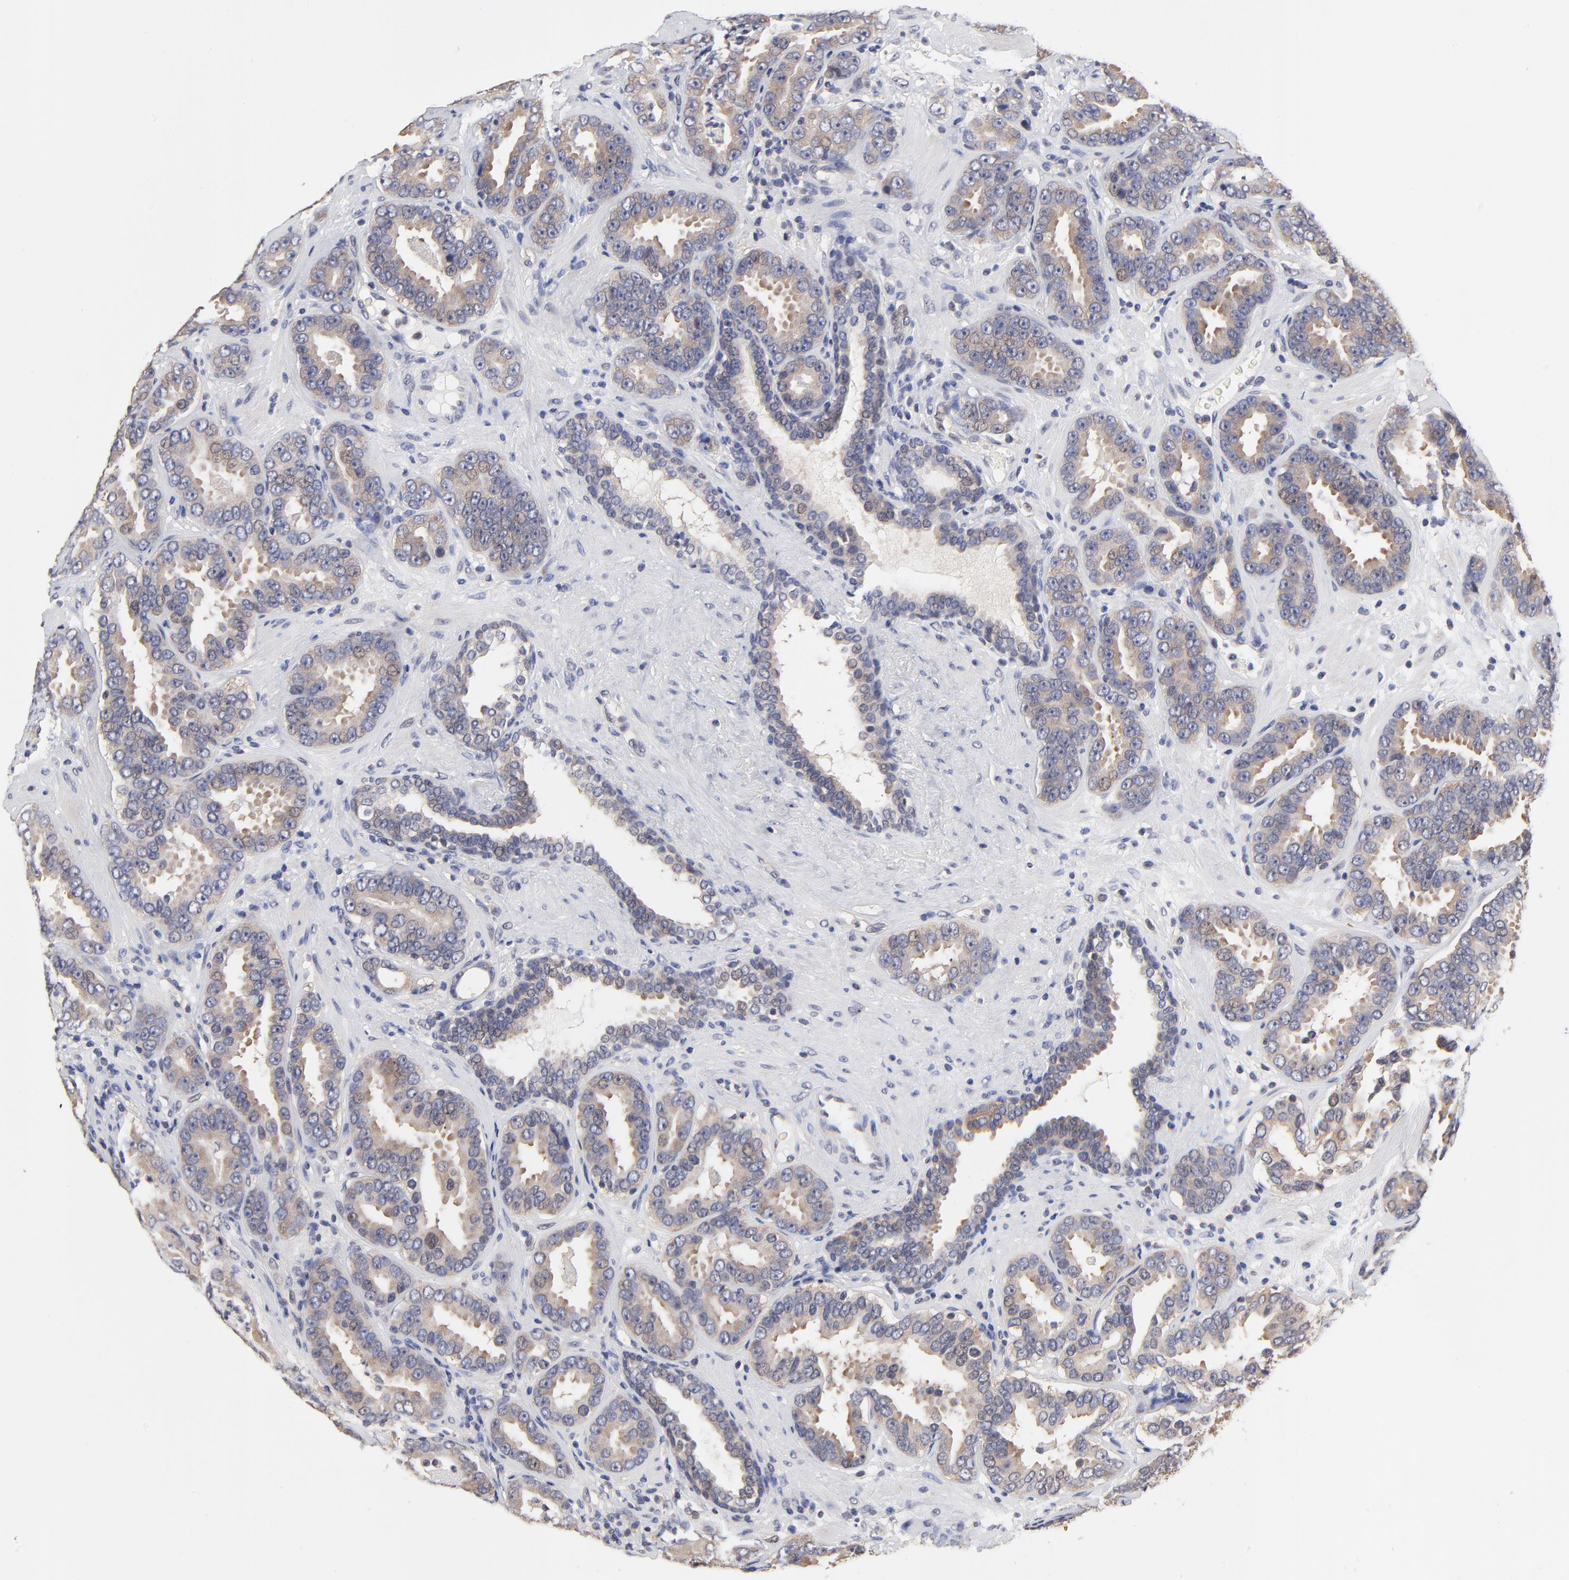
{"staining": {"intensity": "weak", "quantity": ">75%", "location": "cytoplasmic/membranous"}, "tissue": "prostate cancer", "cell_type": "Tumor cells", "image_type": "cancer", "snomed": [{"axis": "morphology", "description": "Adenocarcinoma, Low grade"}, {"axis": "topography", "description": "Prostate"}], "caption": "Immunohistochemistry (DAB (3,3'-diaminobenzidine)) staining of prostate cancer (low-grade adenocarcinoma) exhibits weak cytoplasmic/membranous protein staining in about >75% of tumor cells.", "gene": "CCT2", "patient": {"sex": "male", "age": 59}}